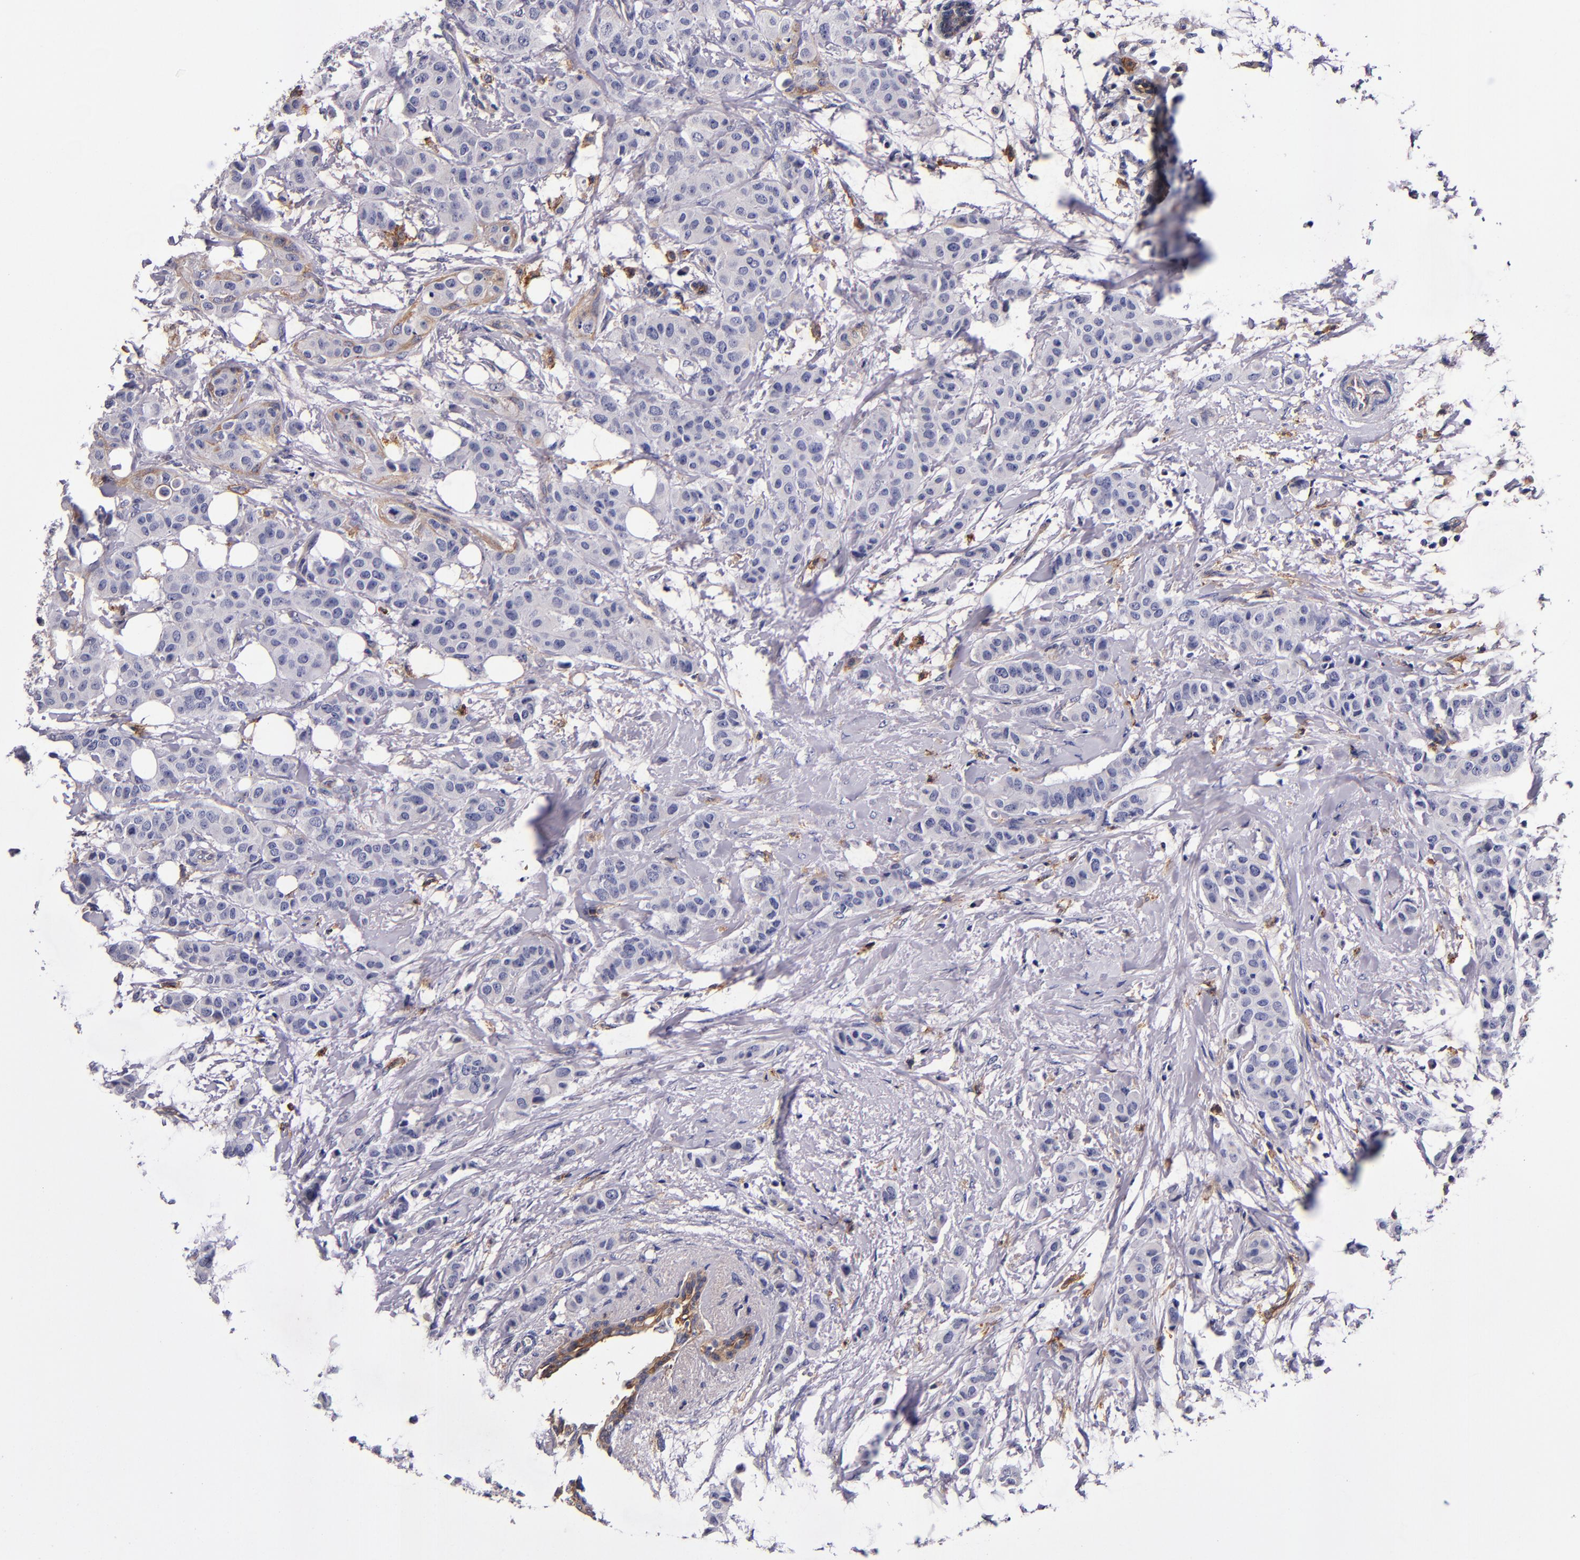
{"staining": {"intensity": "negative", "quantity": "none", "location": "none"}, "tissue": "breast cancer", "cell_type": "Tumor cells", "image_type": "cancer", "snomed": [{"axis": "morphology", "description": "Duct carcinoma"}, {"axis": "topography", "description": "Breast"}], "caption": "Breast cancer (invasive ductal carcinoma) was stained to show a protein in brown. There is no significant expression in tumor cells. (DAB IHC, high magnification).", "gene": "SIRPA", "patient": {"sex": "female", "age": 40}}